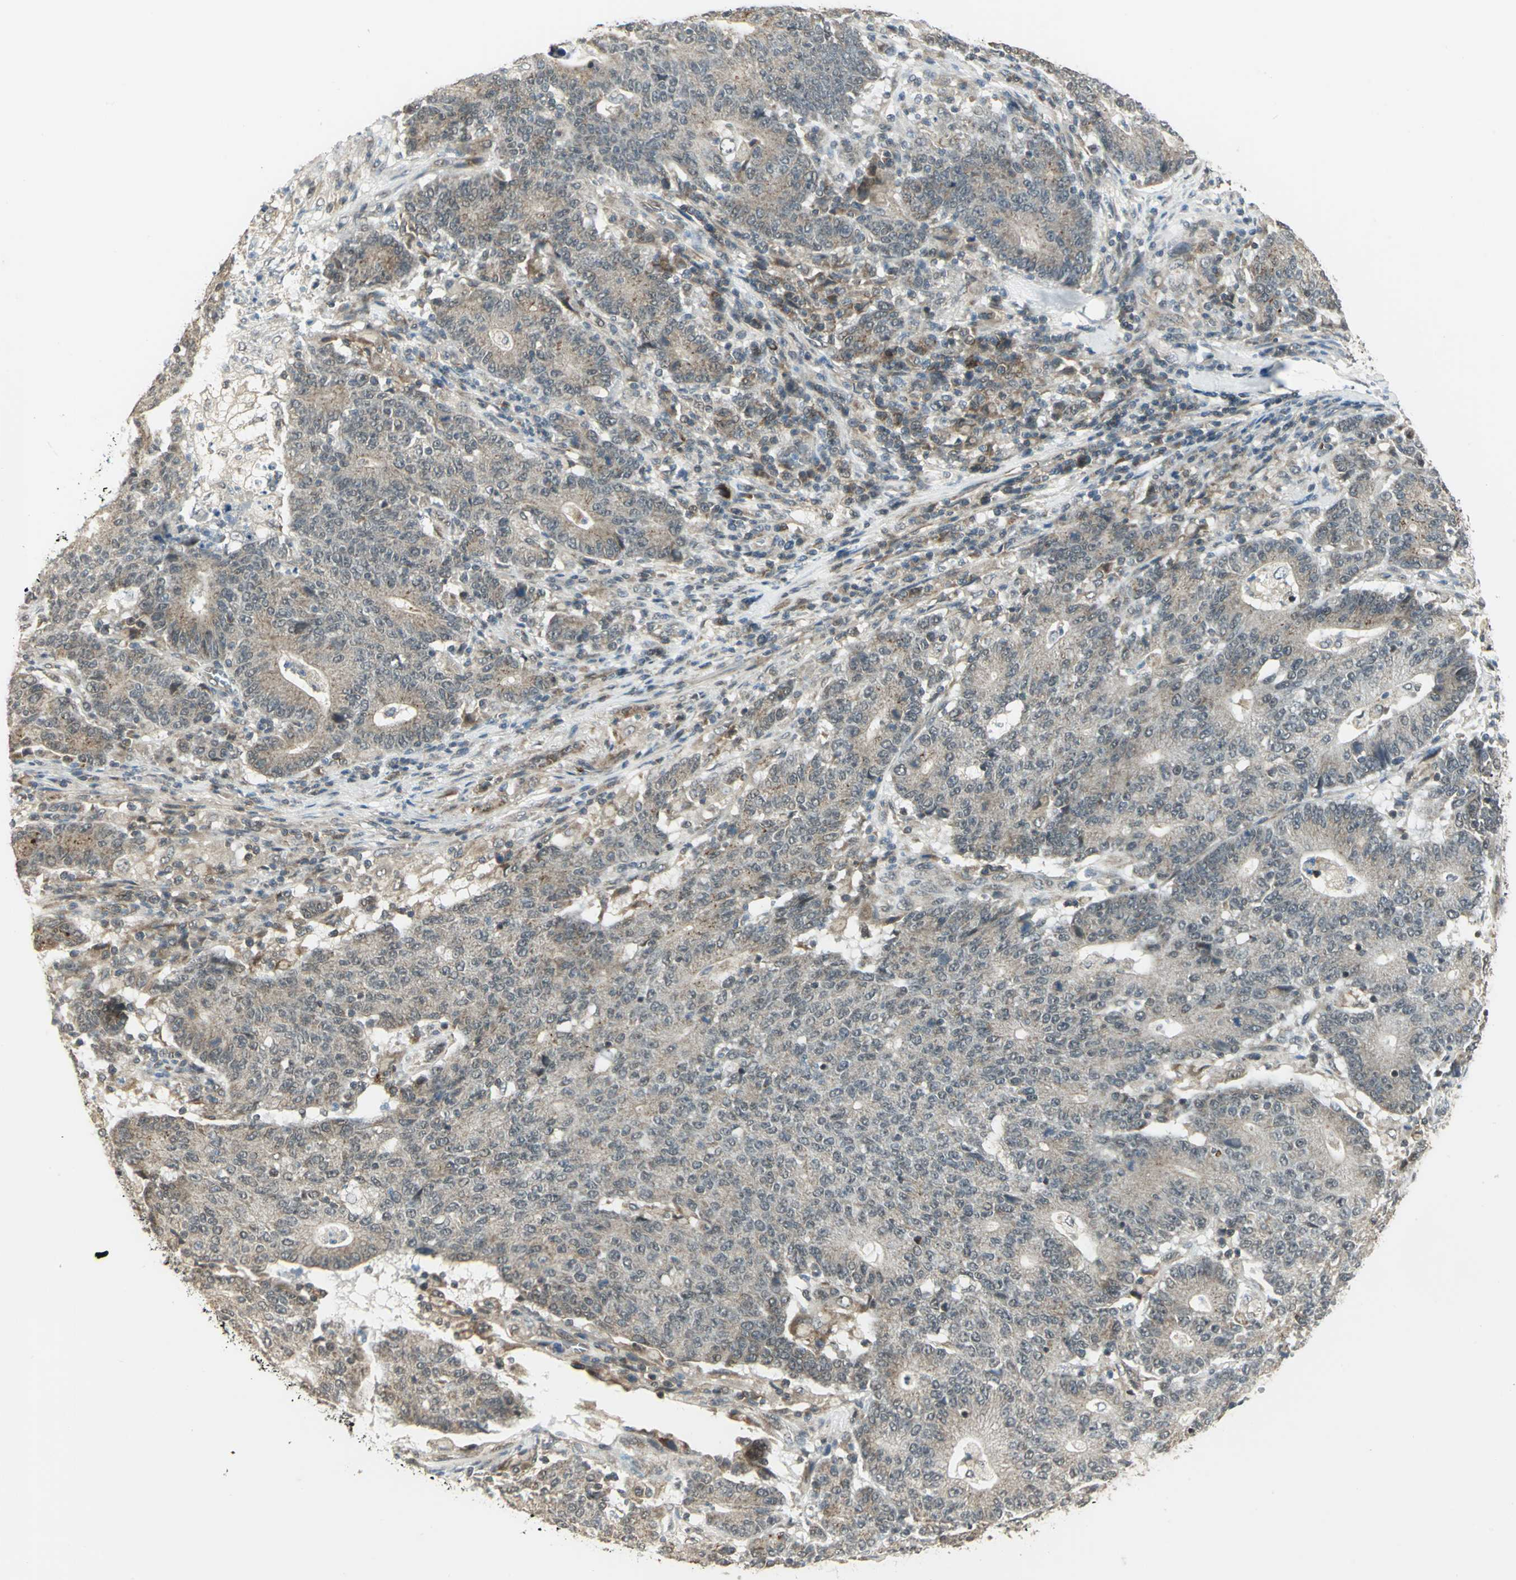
{"staining": {"intensity": "weak", "quantity": ">75%", "location": "cytoplasmic/membranous"}, "tissue": "colorectal cancer", "cell_type": "Tumor cells", "image_type": "cancer", "snomed": [{"axis": "morphology", "description": "Normal tissue, NOS"}, {"axis": "morphology", "description": "Adenocarcinoma, NOS"}, {"axis": "topography", "description": "Colon"}], "caption": "Protein staining reveals weak cytoplasmic/membranous expression in about >75% of tumor cells in adenocarcinoma (colorectal). The protein is stained brown, and the nuclei are stained in blue (DAB (3,3'-diaminobenzidine) IHC with brightfield microscopy, high magnification).", "gene": "PLAGL2", "patient": {"sex": "female", "age": 75}}